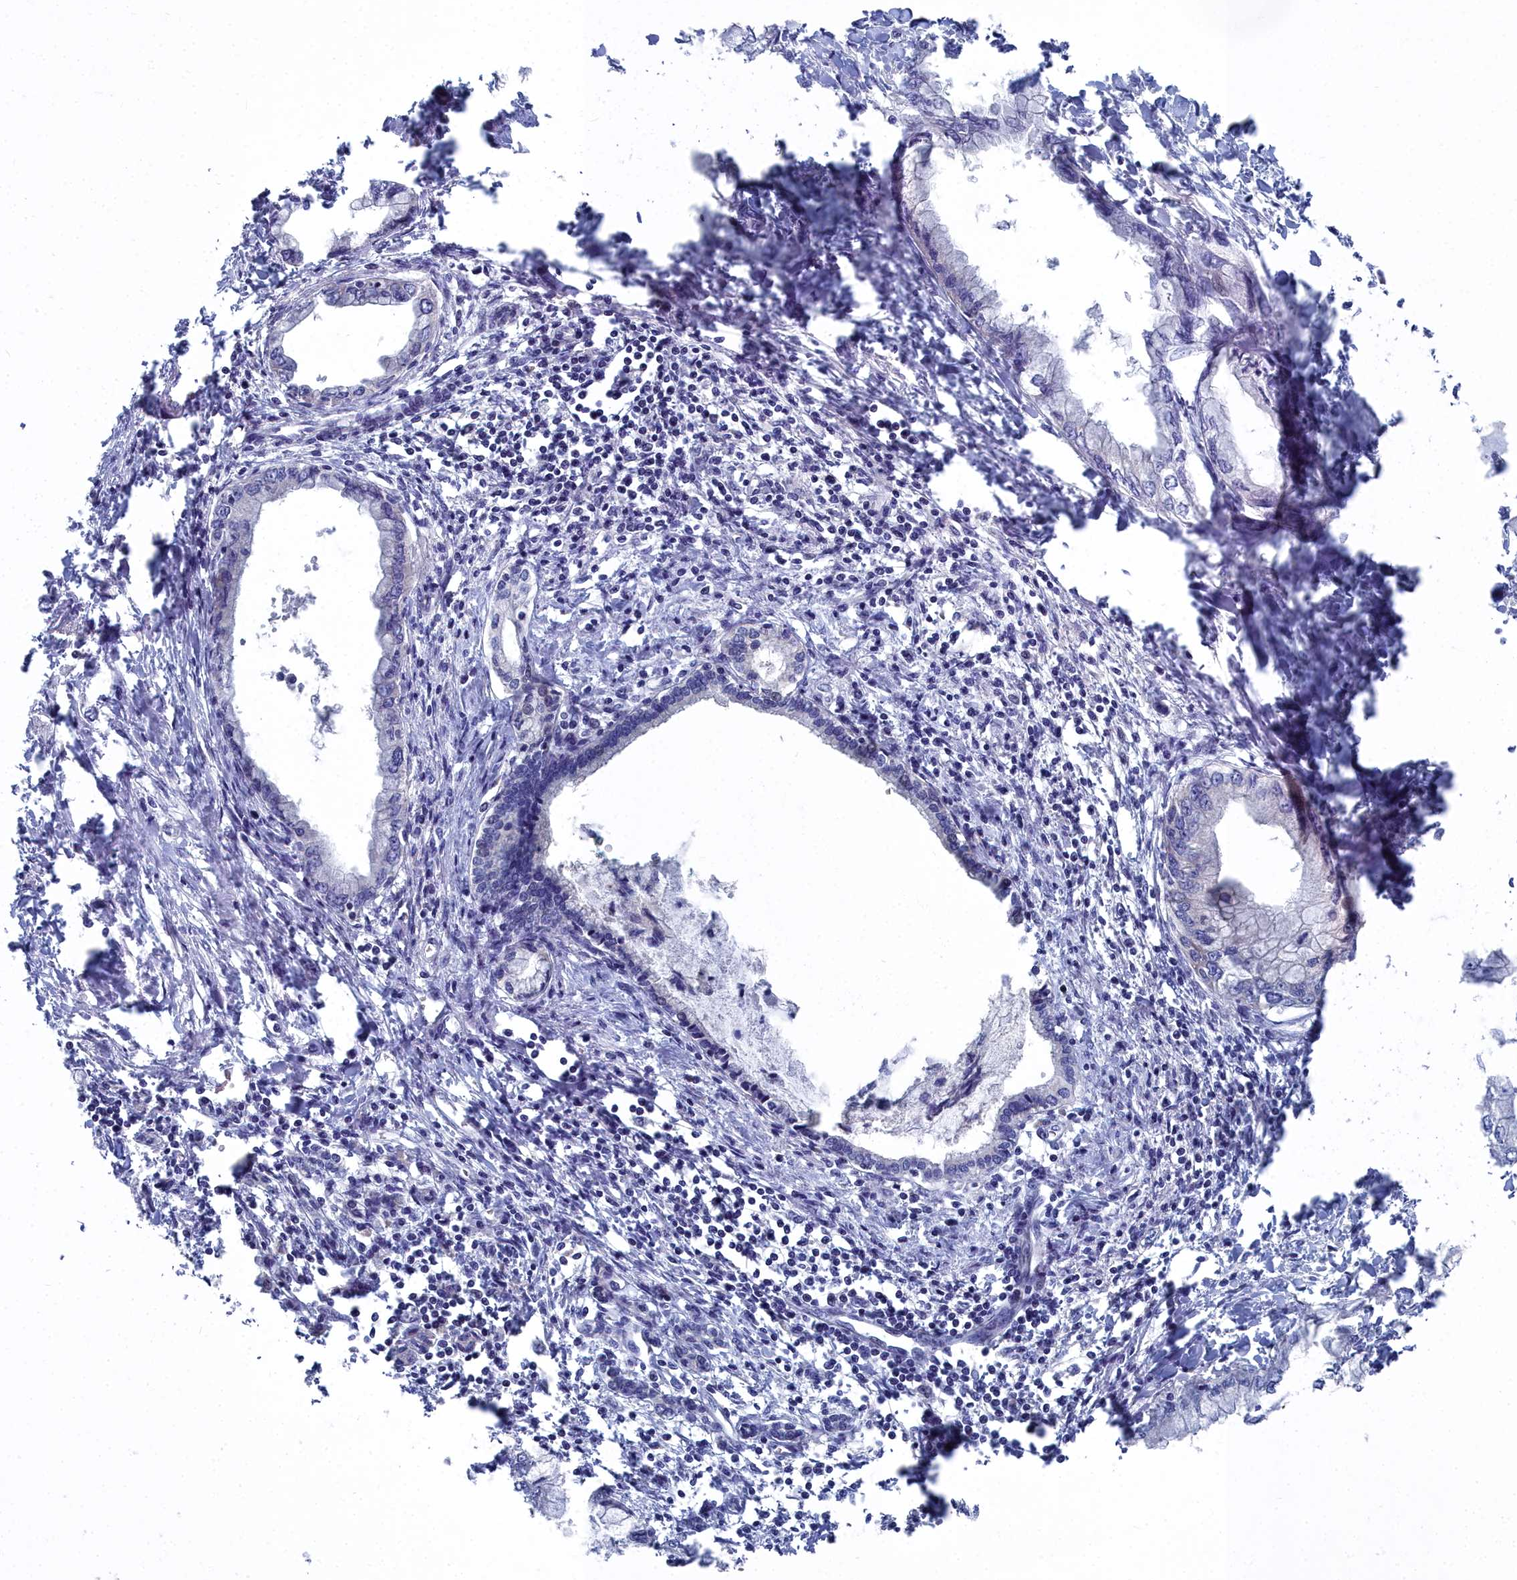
{"staining": {"intensity": "negative", "quantity": "none", "location": "none"}, "tissue": "pancreatic cancer", "cell_type": "Tumor cells", "image_type": "cancer", "snomed": [{"axis": "morphology", "description": "Adenocarcinoma, NOS"}, {"axis": "topography", "description": "Pancreas"}], "caption": "High magnification brightfield microscopy of pancreatic adenocarcinoma stained with DAB (brown) and counterstained with hematoxylin (blue): tumor cells show no significant staining. Brightfield microscopy of immunohistochemistry stained with DAB (brown) and hematoxylin (blue), captured at high magnification.", "gene": "CCDC149", "patient": {"sex": "male", "age": 48}}